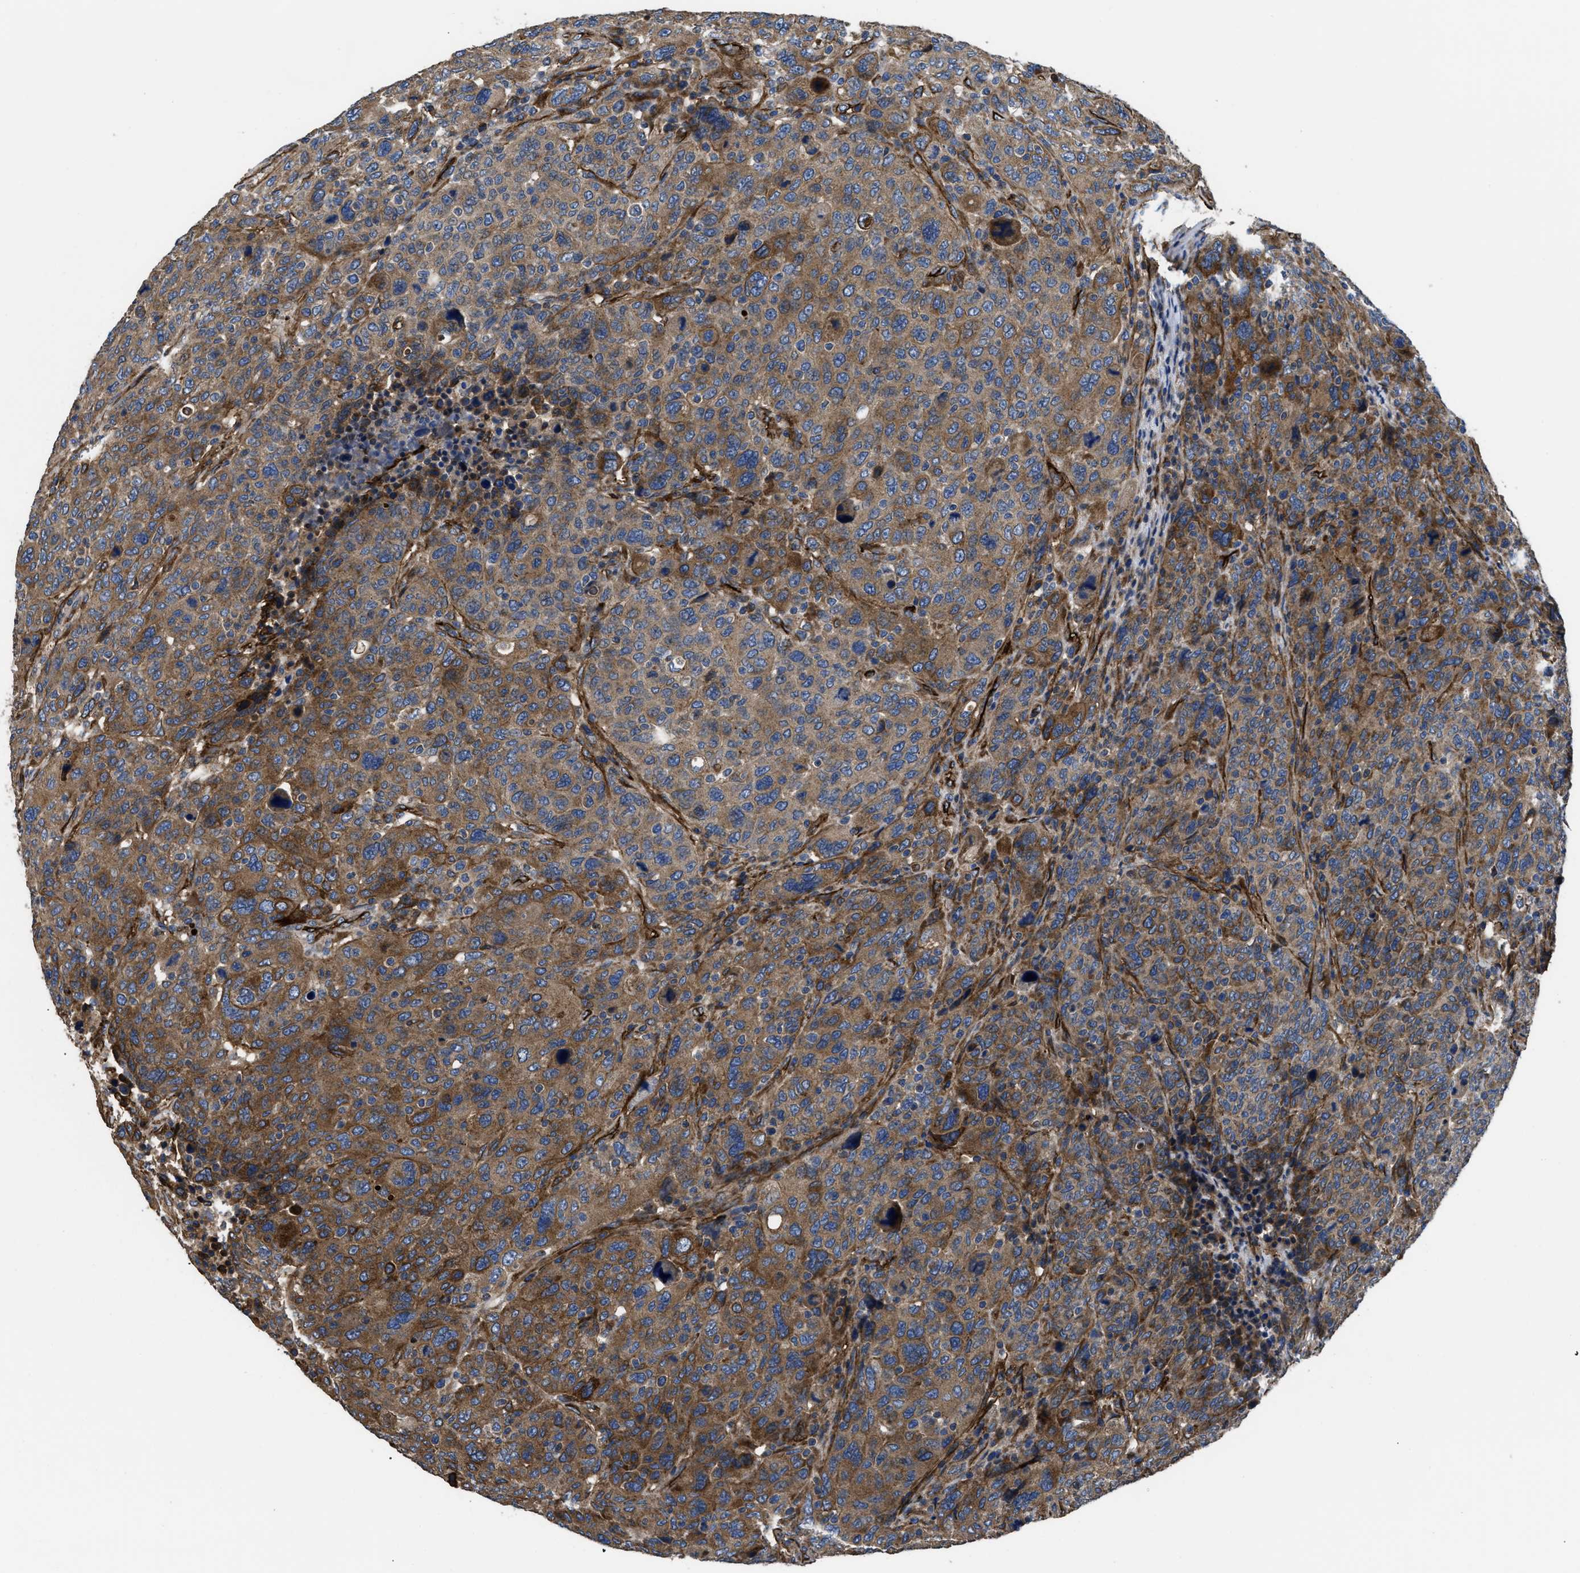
{"staining": {"intensity": "strong", "quantity": ">75%", "location": "cytoplasmic/membranous"}, "tissue": "breast cancer", "cell_type": "Tumor cells", "image_type": "cancer", "snomed": [{"axis": "morphology", "description": "Duct carcinoma"}, {"axis": "topography", "description": "Breast"}], "caption": "Breast infiltrating ductal carcinoma stained for a protein shows strong cytoplasmic/membranous positivity in tumor cells.", "gene": "NT5E", "patient": {"sex": "female", "age": 37}}